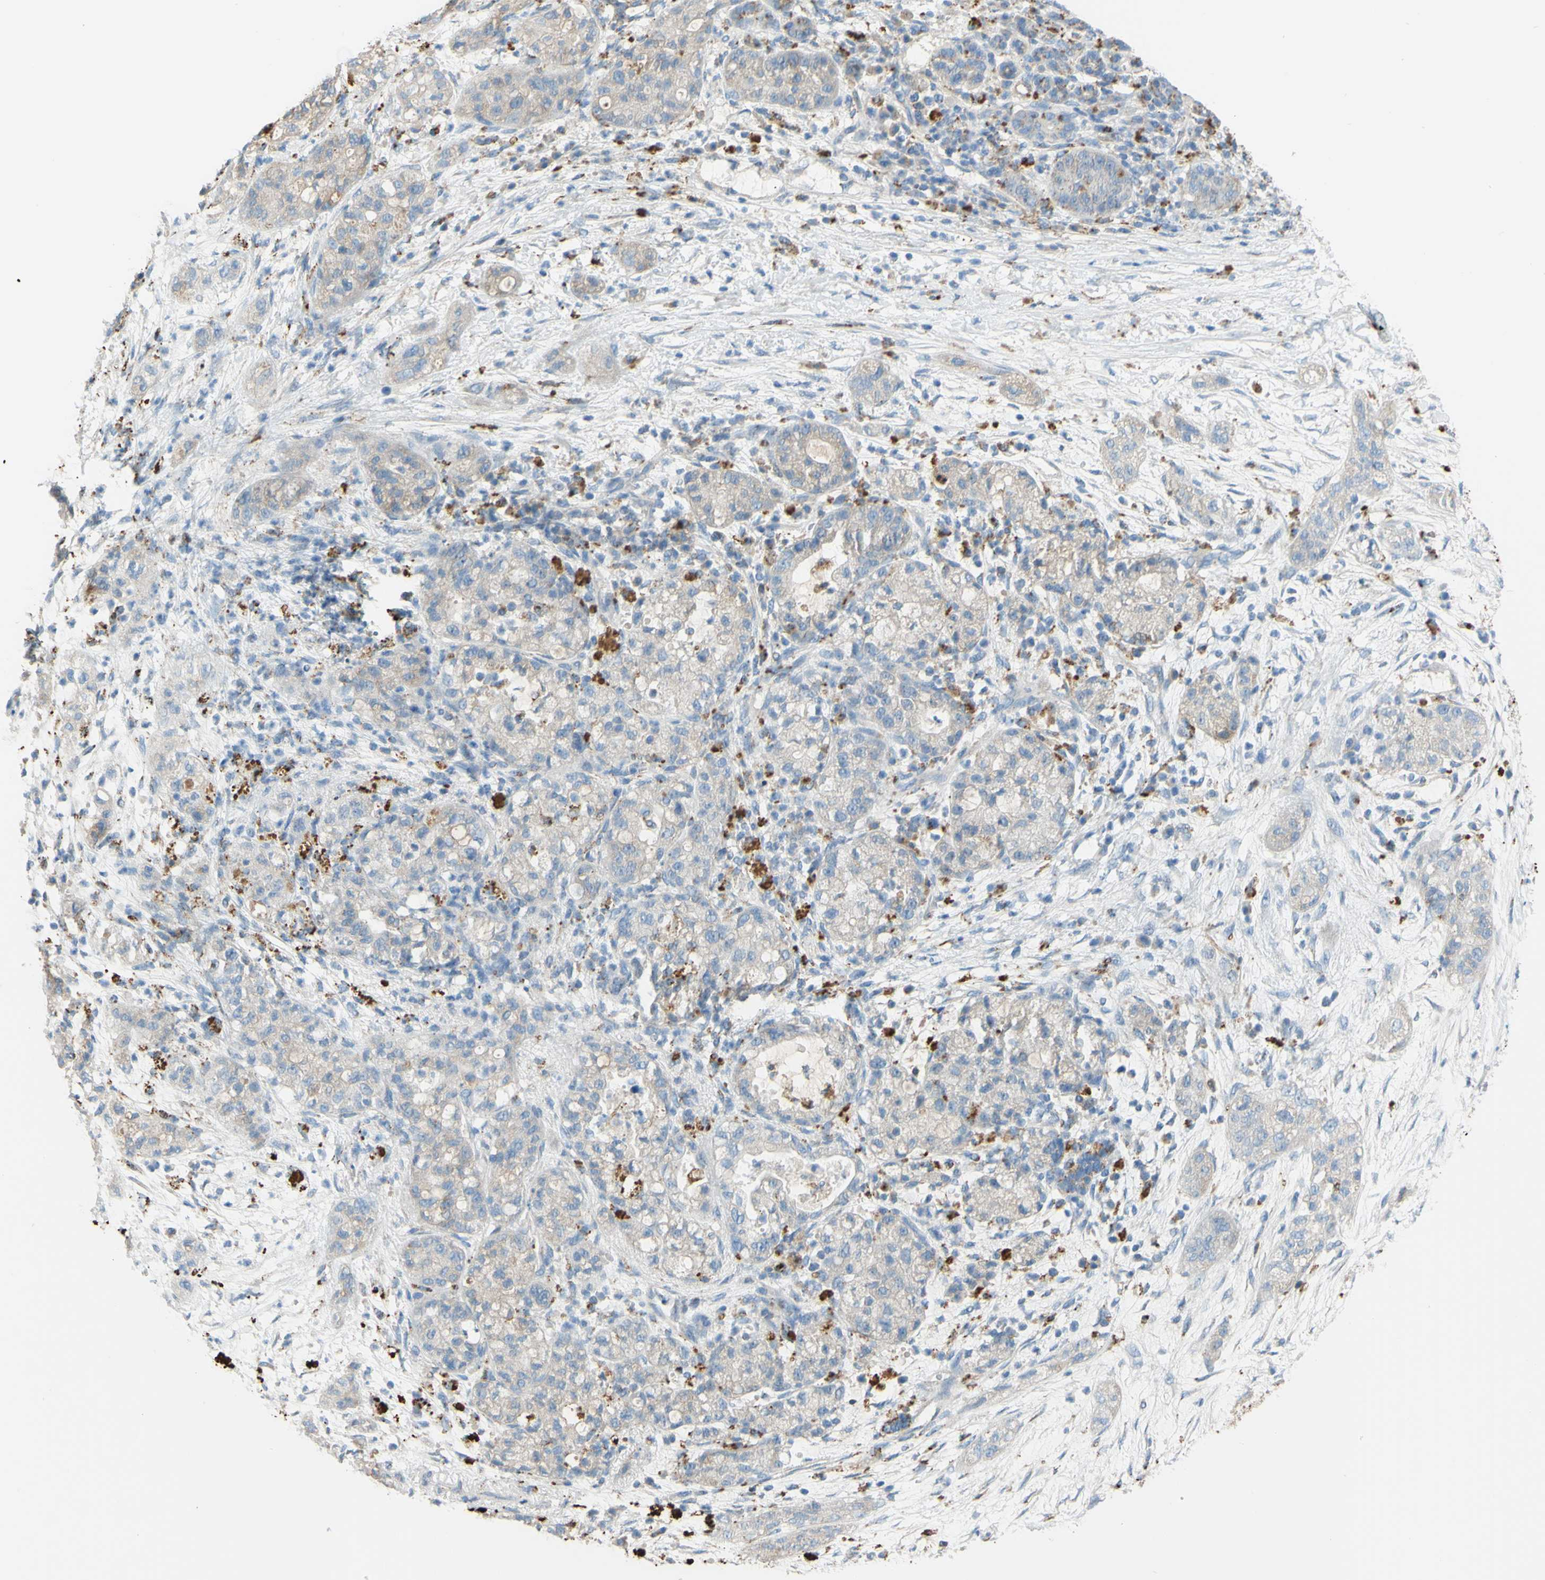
{"staining": {"intensity": "weak", "quantity": ">75%", "location": "cytoplasmic/membranous"}, "tissue": "pancreatic cancer", "cell_type": "Tumor cells", "image_type": "cancer", "snomed": [{"axis": "morphology", "description": "Adenocarcinoma, NOS"}, {"axis": "topography", "description": "Pancreas"}], "caption": "Protein staining exhibits weak cytoplasmic/membranous expression in about >75% of tumor cells in pancreatic cancer (adenocarcinoma). (Brightfield microscopy of DAB IHC at high magnification).", "gene": "CTSD", "patient": {"sex": "female", "age": 78}}